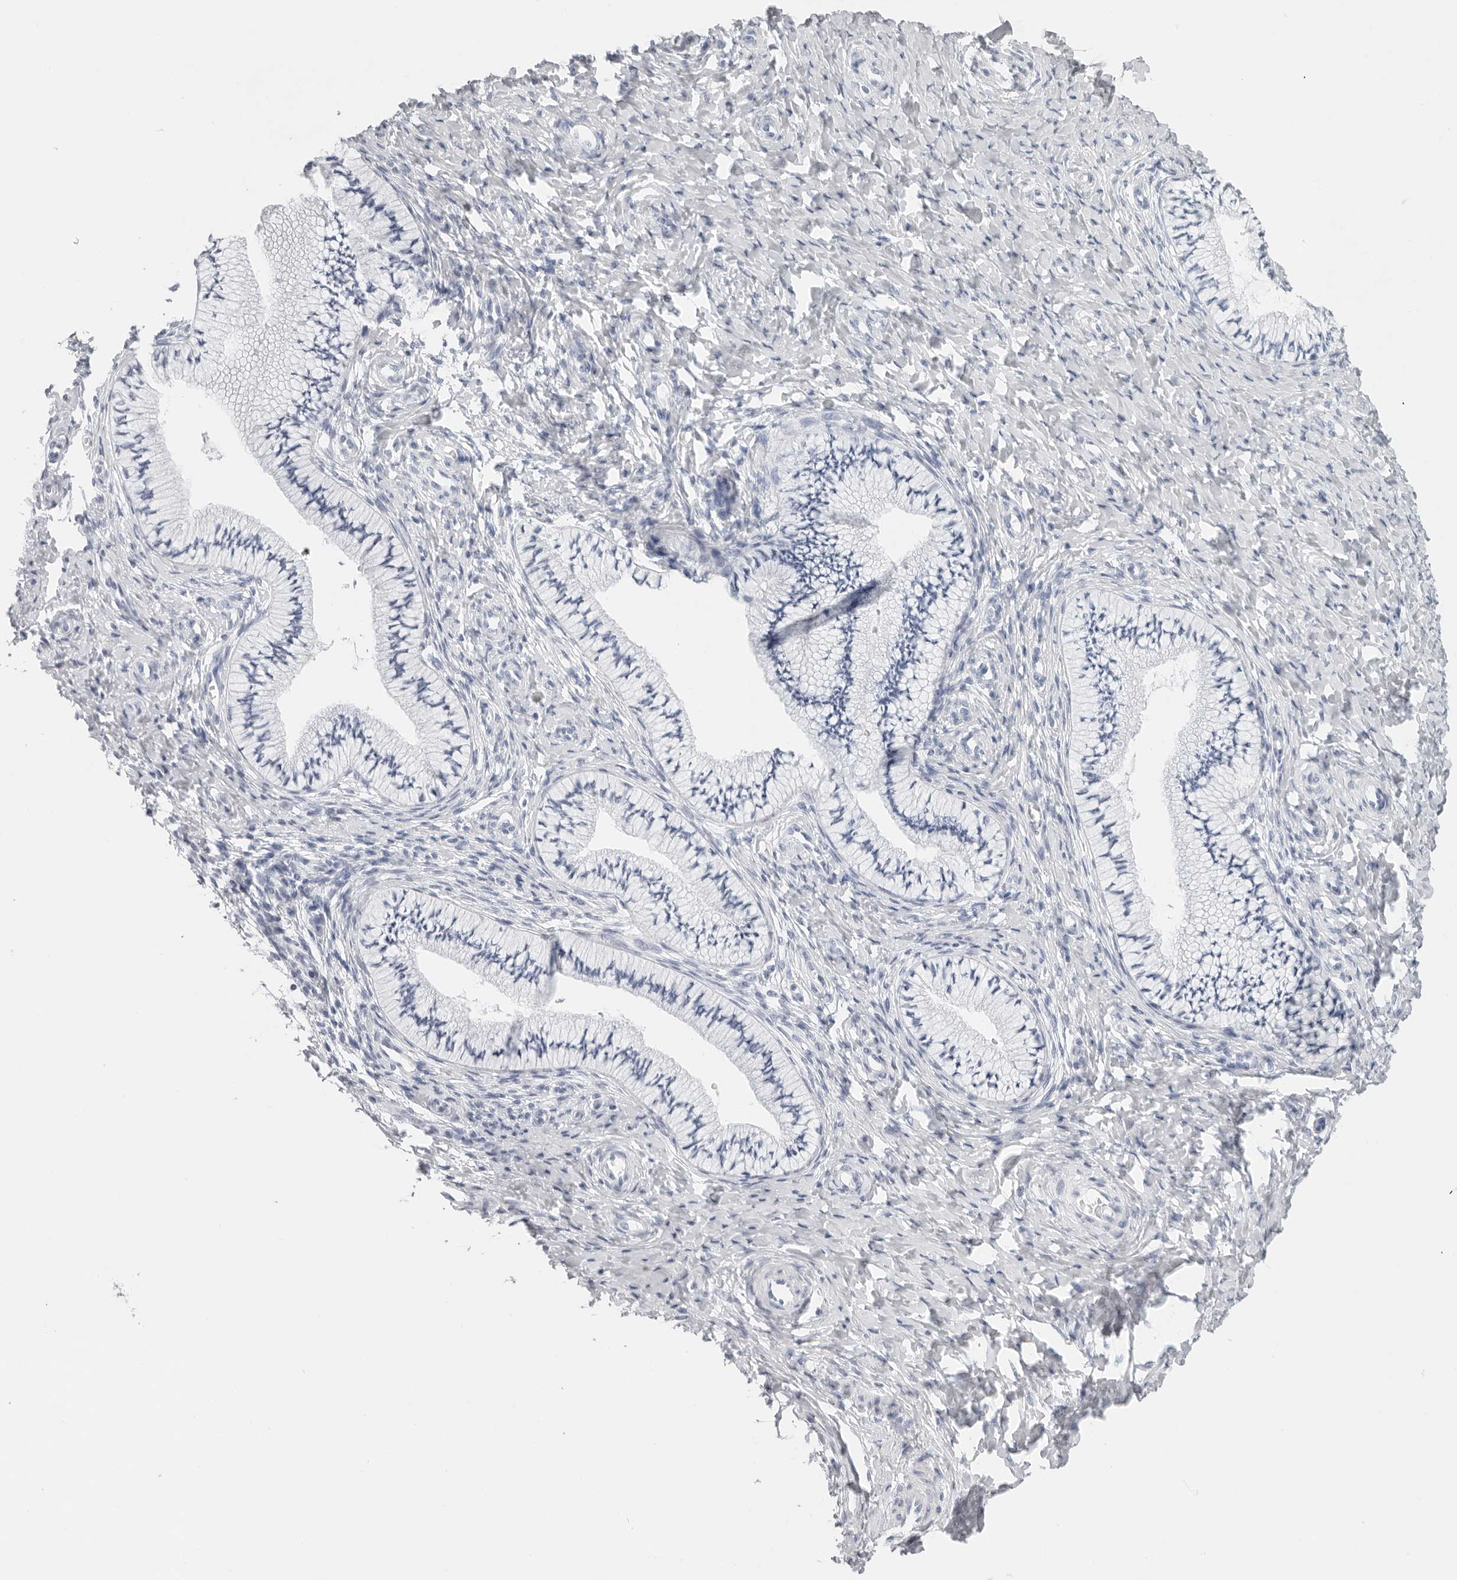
{"staining": {"intensity": "negative", "quantity": "none", "location": "none"}, "tissue": "cervix", "cell_type": "Glandular cells", "image_type": "normal", "snomed": [{"axis": "morphology", "description": "Normal tissue, NOS"}, {"axis": "topography", "description": "Cervix"}], "caption": "This image is of unremarkable cervix stained with IHC to label a protein in brown with the nuclei are counter-stained blue. There is no expression in glandular cells. (DAB (3,3'-diaminobenzidine) immunohistochemistry with hematoxylin counter stain).", "gene": "CST1", "patient": {"sex": "female", "age": 36}}